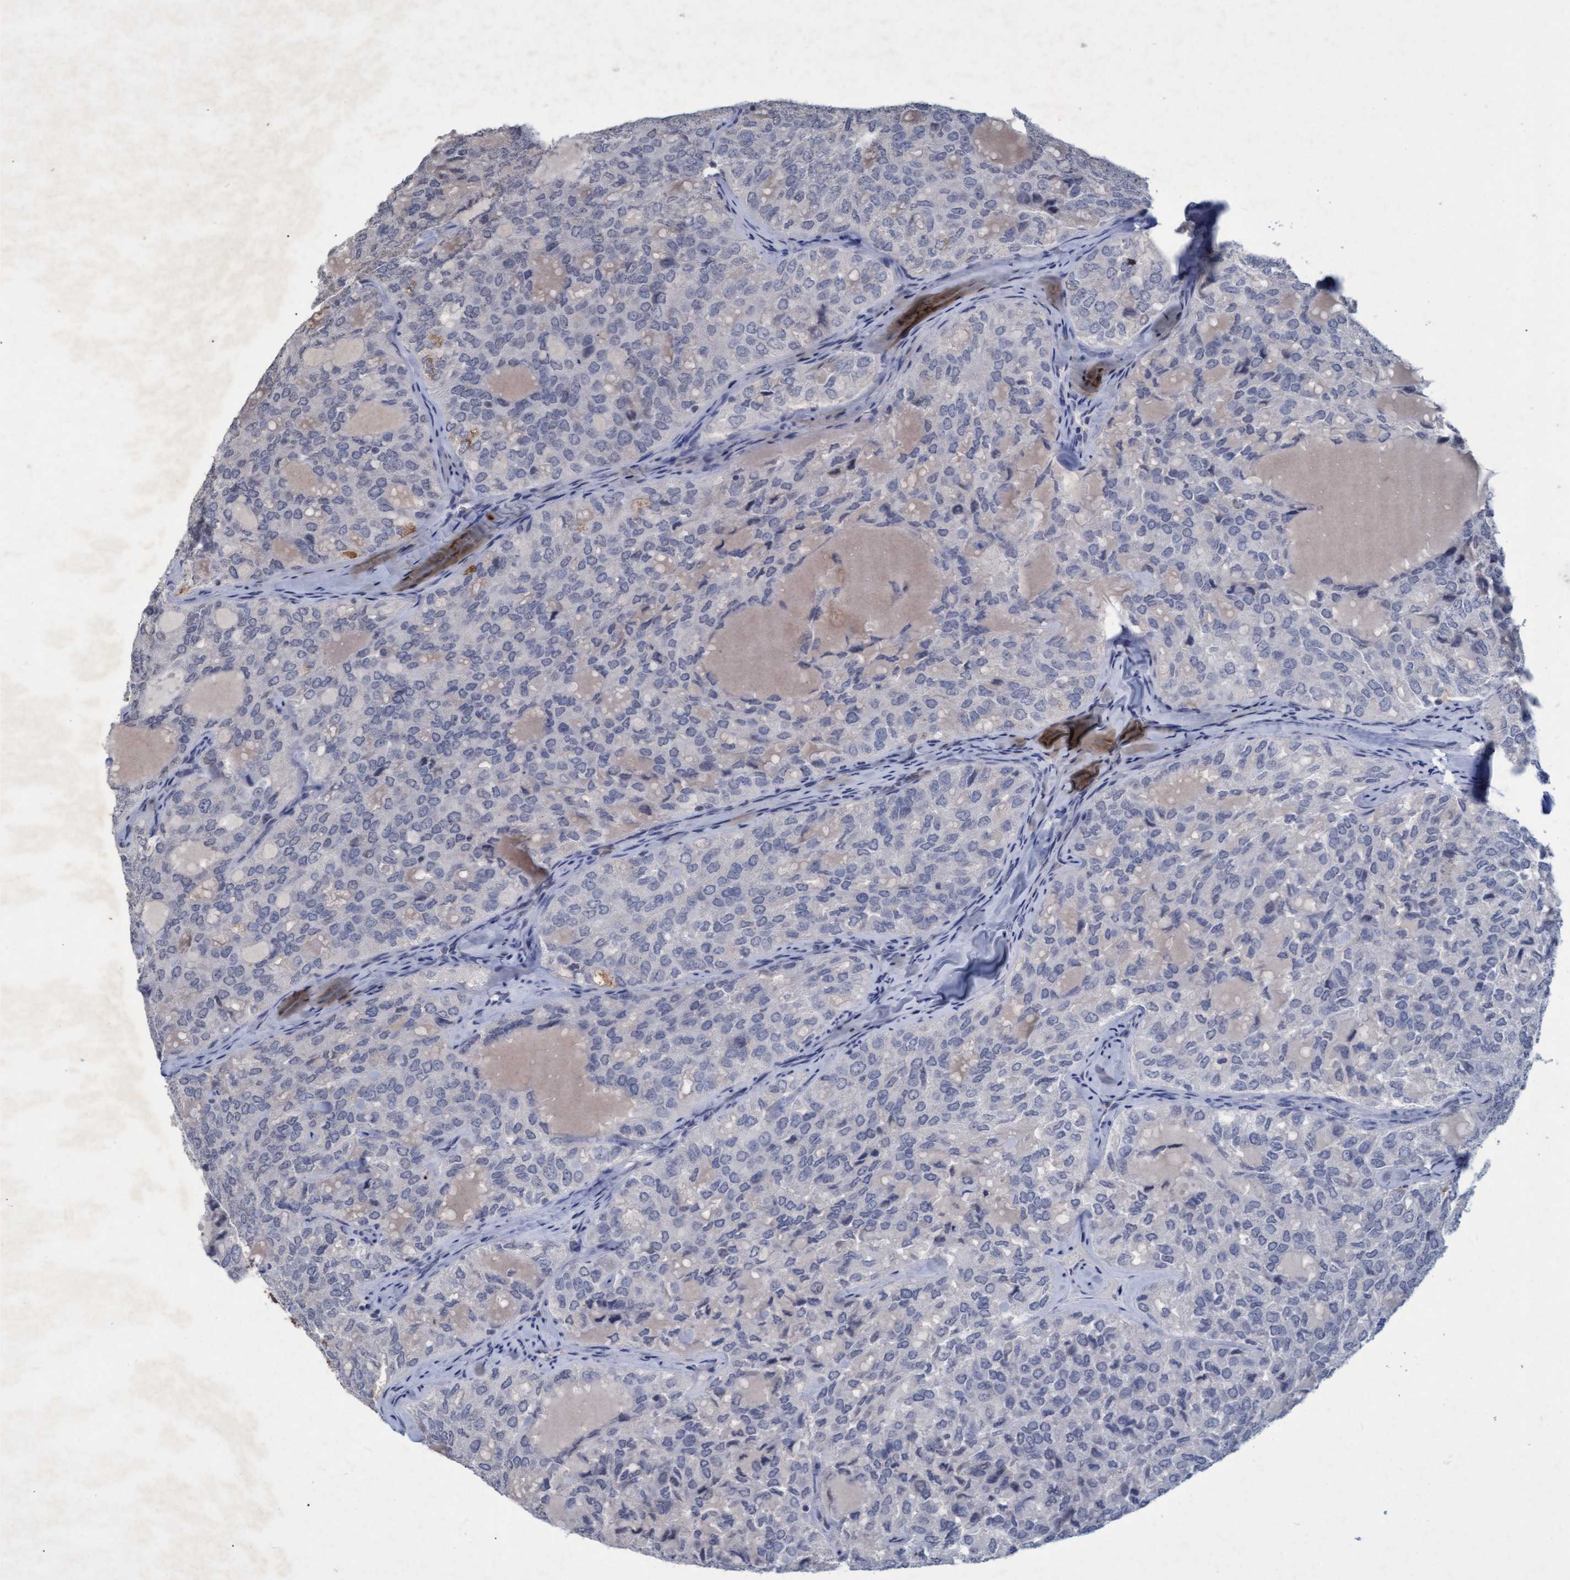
{"staining": {"intensity": "weak", "quantity": "<25%", "location": "cytoplasmic/membranous"}, "tissue": "thyroid cancer", "cell_type": "Tumor cells", "image_type": "cancer", "snomed": [{"axis": "morphology", "description": "Follicular adenoma carcinoma, NOS"}, {"axis": "topography", "description": "Thyroid gland"}], "caption": "Tumor cells are negative for protein expression in human thyroid cancer (follicular adenoma carcinoma). Nuclei are stained in blue.", "gene": "GALC", "patient": {"sex": "male", "age": 75}}